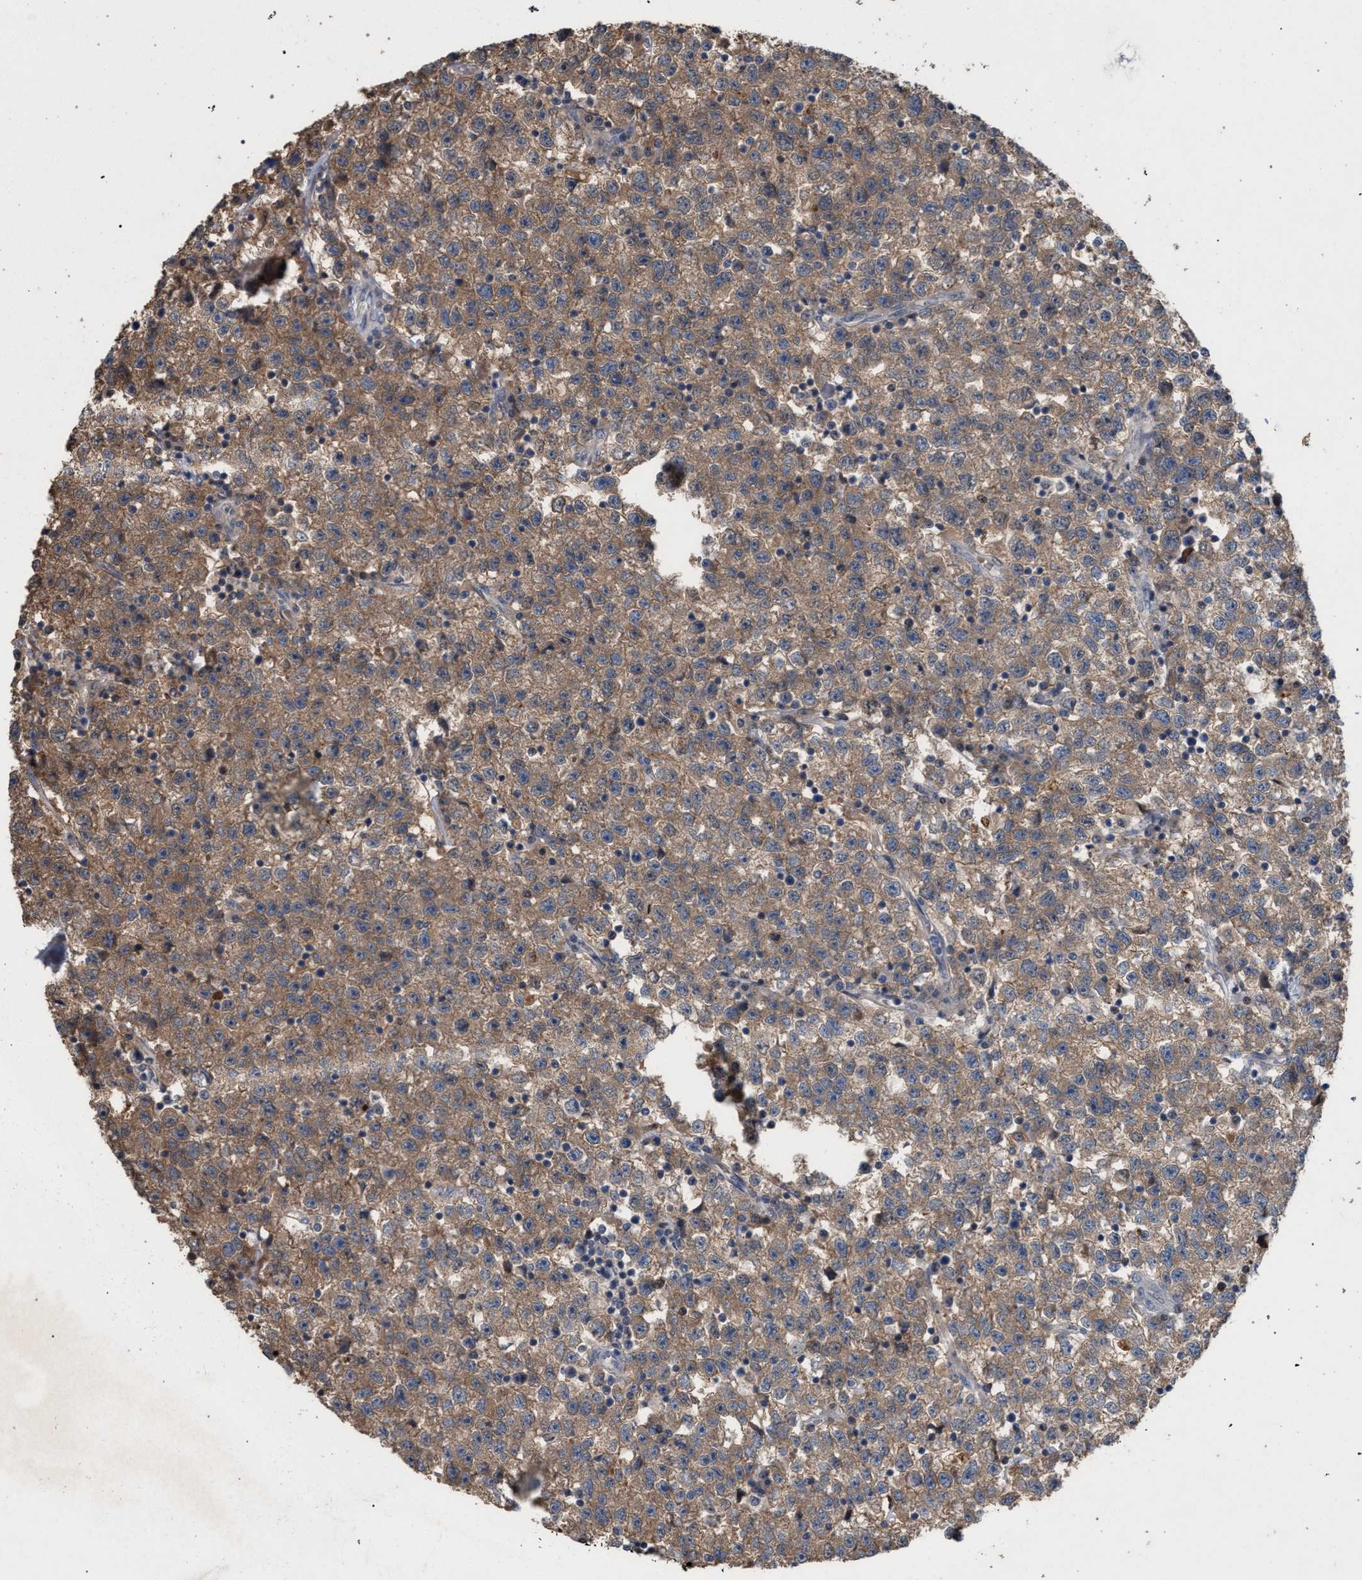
{"staining": {"intensity": "moderate", "quantity": ">75%", "location": "cytoplasmic/membranous"}, "tissue": "testis cancer", "cell_type": "Tumor cells", "image_type": "cancer", "snomed": [{"axis": "morphology", "description": "Seminoma, NOS"}, {"axis": "topography", "description": "Testis"}], "caption": "Testis seminoma was stained to show a protein in brown. There is medium levels of moderate cytoplasmic/membranous staining in approximately >75% of tumor cells. (Stains: DAB (3,3'-diaminobenzidine) in brown, nuclei in blue, Microscopy: brightfield microscopy at high magnification).", "gene": "TECPR1", "patient": {"sex": "male", "age": 22}}